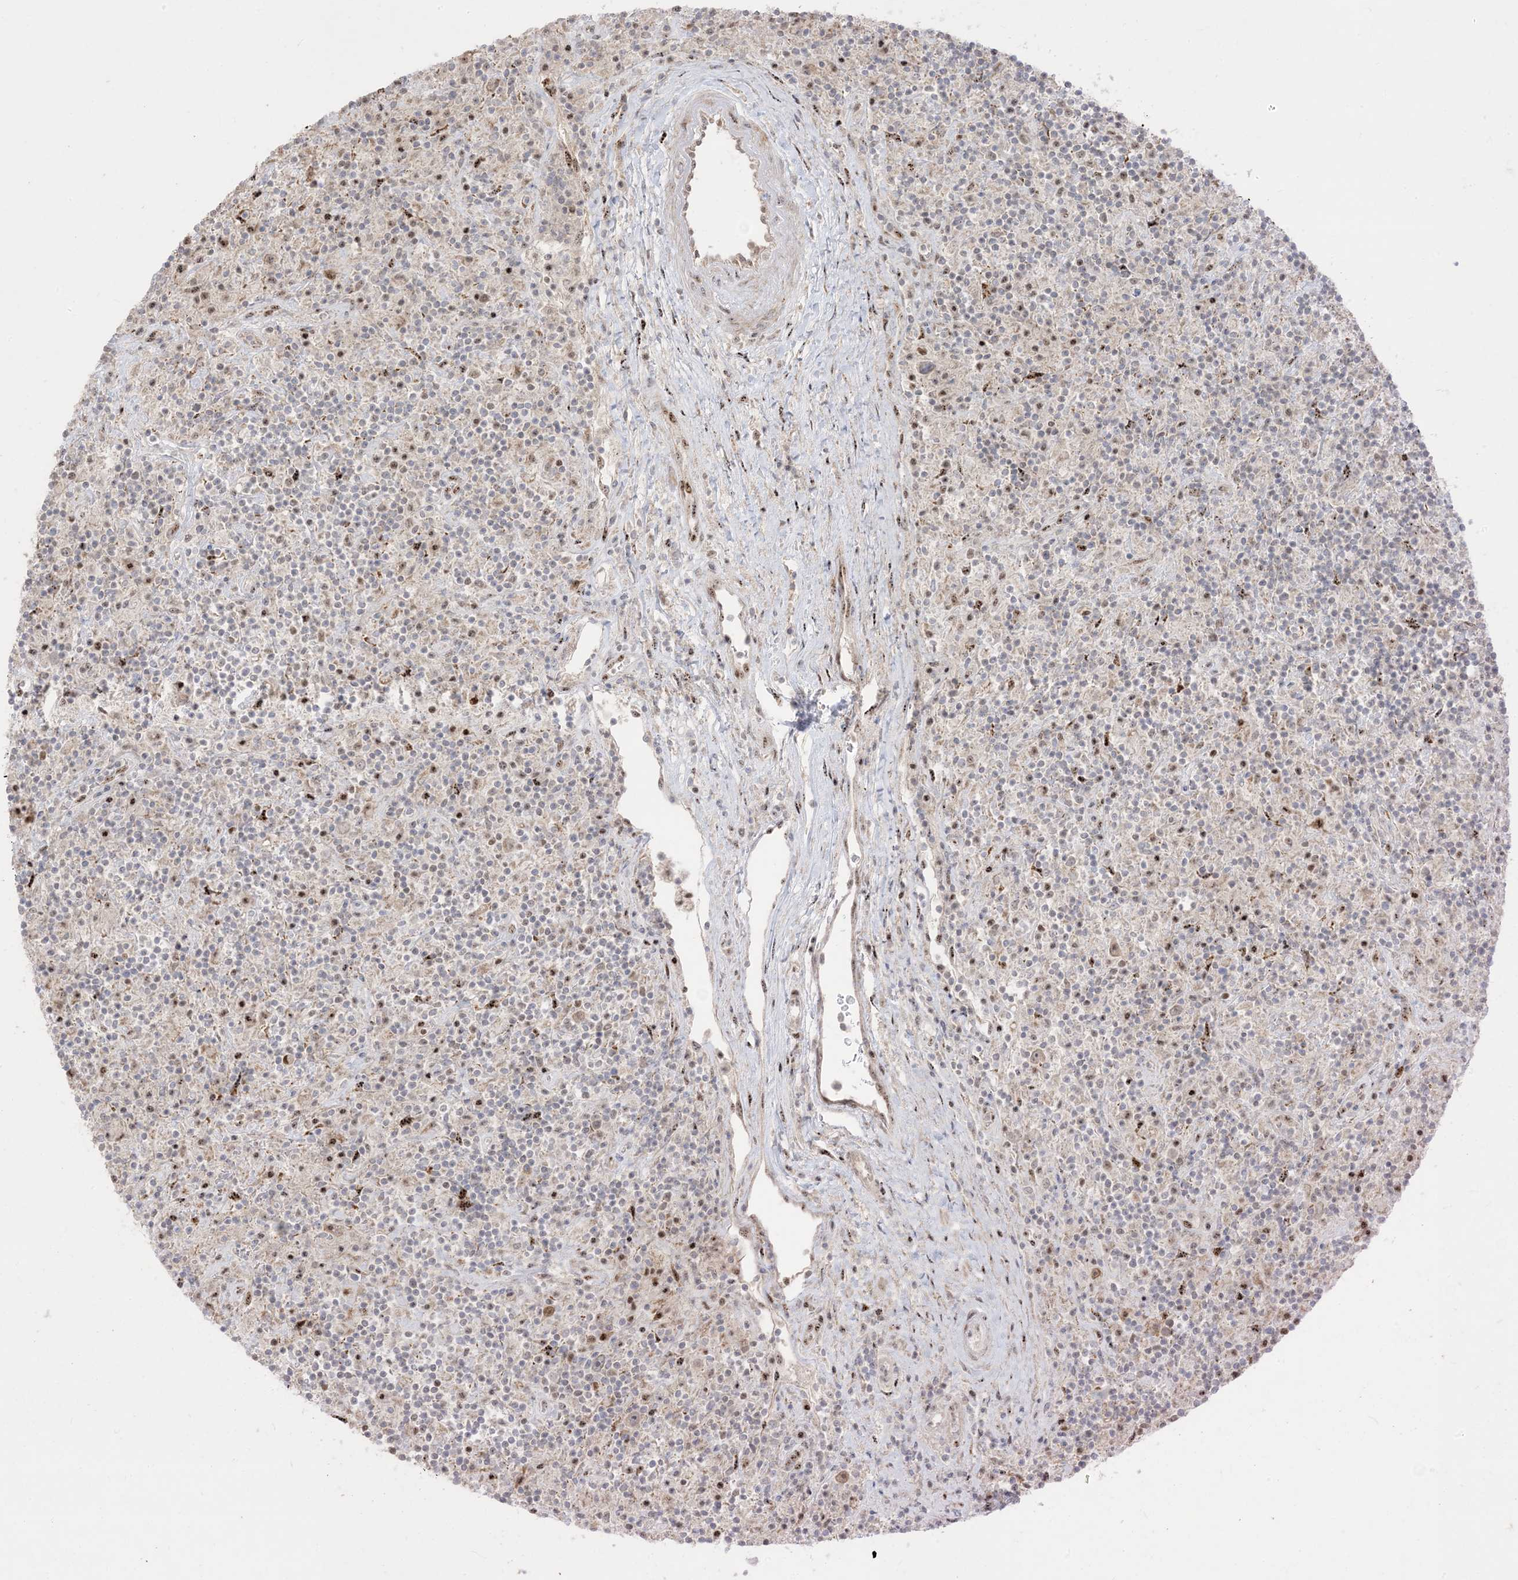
{"staining": {"intensity": "negative", "quantity": "none", "location": "none"}, "tissue": "lymphoma", "cell_type": "Tumor cells", "image_type": "cancer", "snomed": [{"axis": "morphology", "description": "Hodgkin's disease, NOS"}, {"axis": "topography", "description": "Lymph node"}], "caption": "Immunohistochemistry (IHC) image of lymphoma stained for a protein (brown), which displays no staining in tumor cells.", "gene": "BHLHE40", "patient": {"sex": "male", "age": 70}}